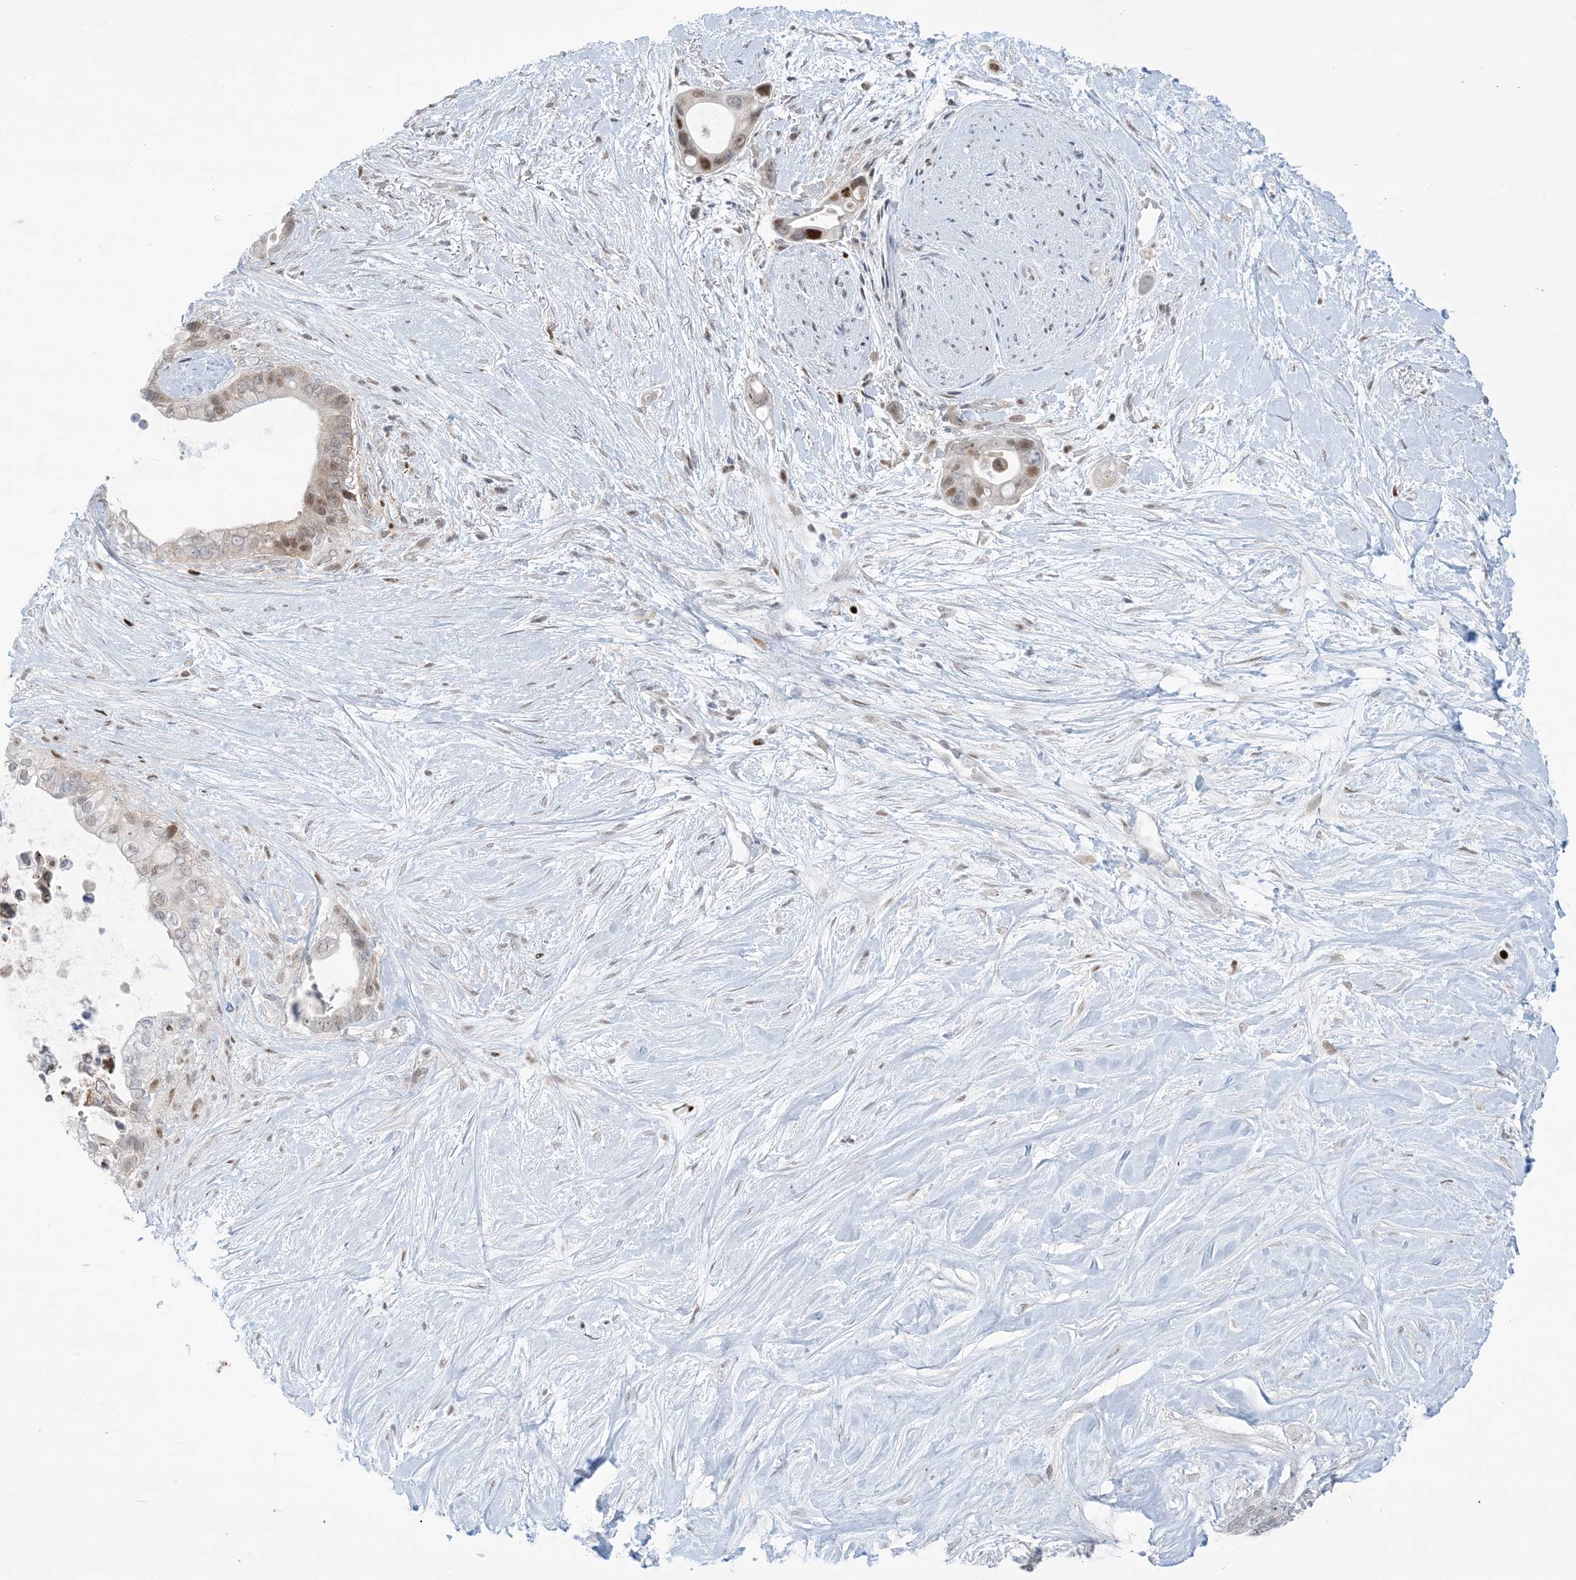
{"staining": {"intensity": "moderate", "quantity": "<25%", "location": "nuclear"}, "tissue": "pancreatic cancer", "cell_type": "Tumor cells", "image_type": "cancer", "snomed": [{"axis": "morphology", "description": "Adenocarcinoma, NOS"}, {"axis": "topography", "description": "Pancreas"}], "caption": "High-power microscopy captured an IHC micrograph of pancreatic adenocarcinoma, revealing moderate nuclear staining in about <25% of tumor cells.", "gene": "TFPT", "patient": {"sex": "female", "age": 72}}